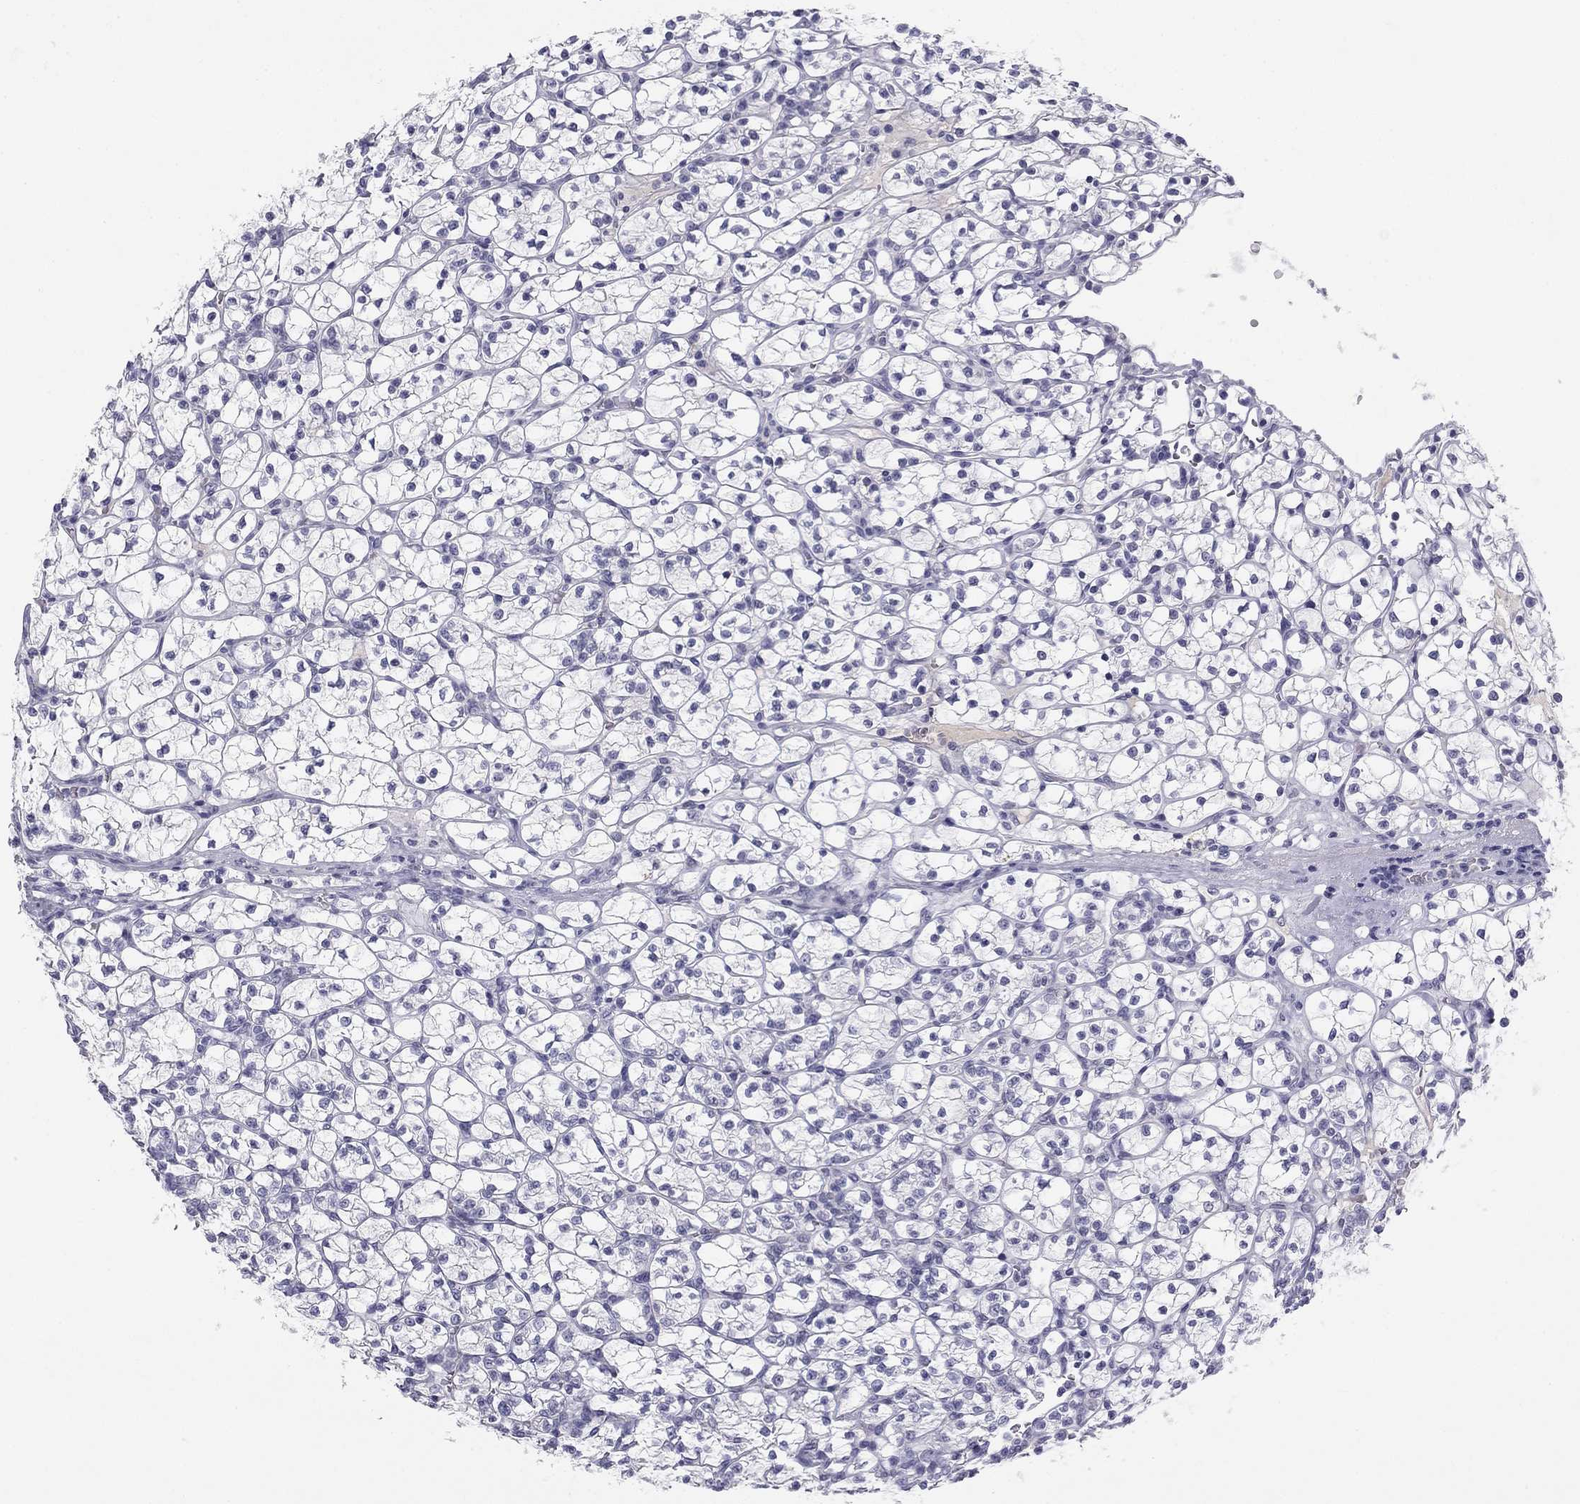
{"staining": {"intensity": "negative", "quantity": "none", "location": "none"}, "tissue": "renal cancer", "cell_type": "Tumor cells", "image_type": "cancer", "snomed": [{"axis": "morphology", "description": "Adenocarcinoma, NOS"}, {"axis": "topography", "description": "Kidney"}], "caption": "This is a photomicrograph of immunohistochemistry staining of renal adenocarcinoma, which shows no positivity in tumor cells. Brightfield microscopy of immunohistochemistry (IHC) stained with DAB (3,3'-diaminobenzidine) (brown) and hematoxylin (blue), captured at high magnification.", "gene": "TFAP2B", "patient": {"sex": "female", "age": 89}}